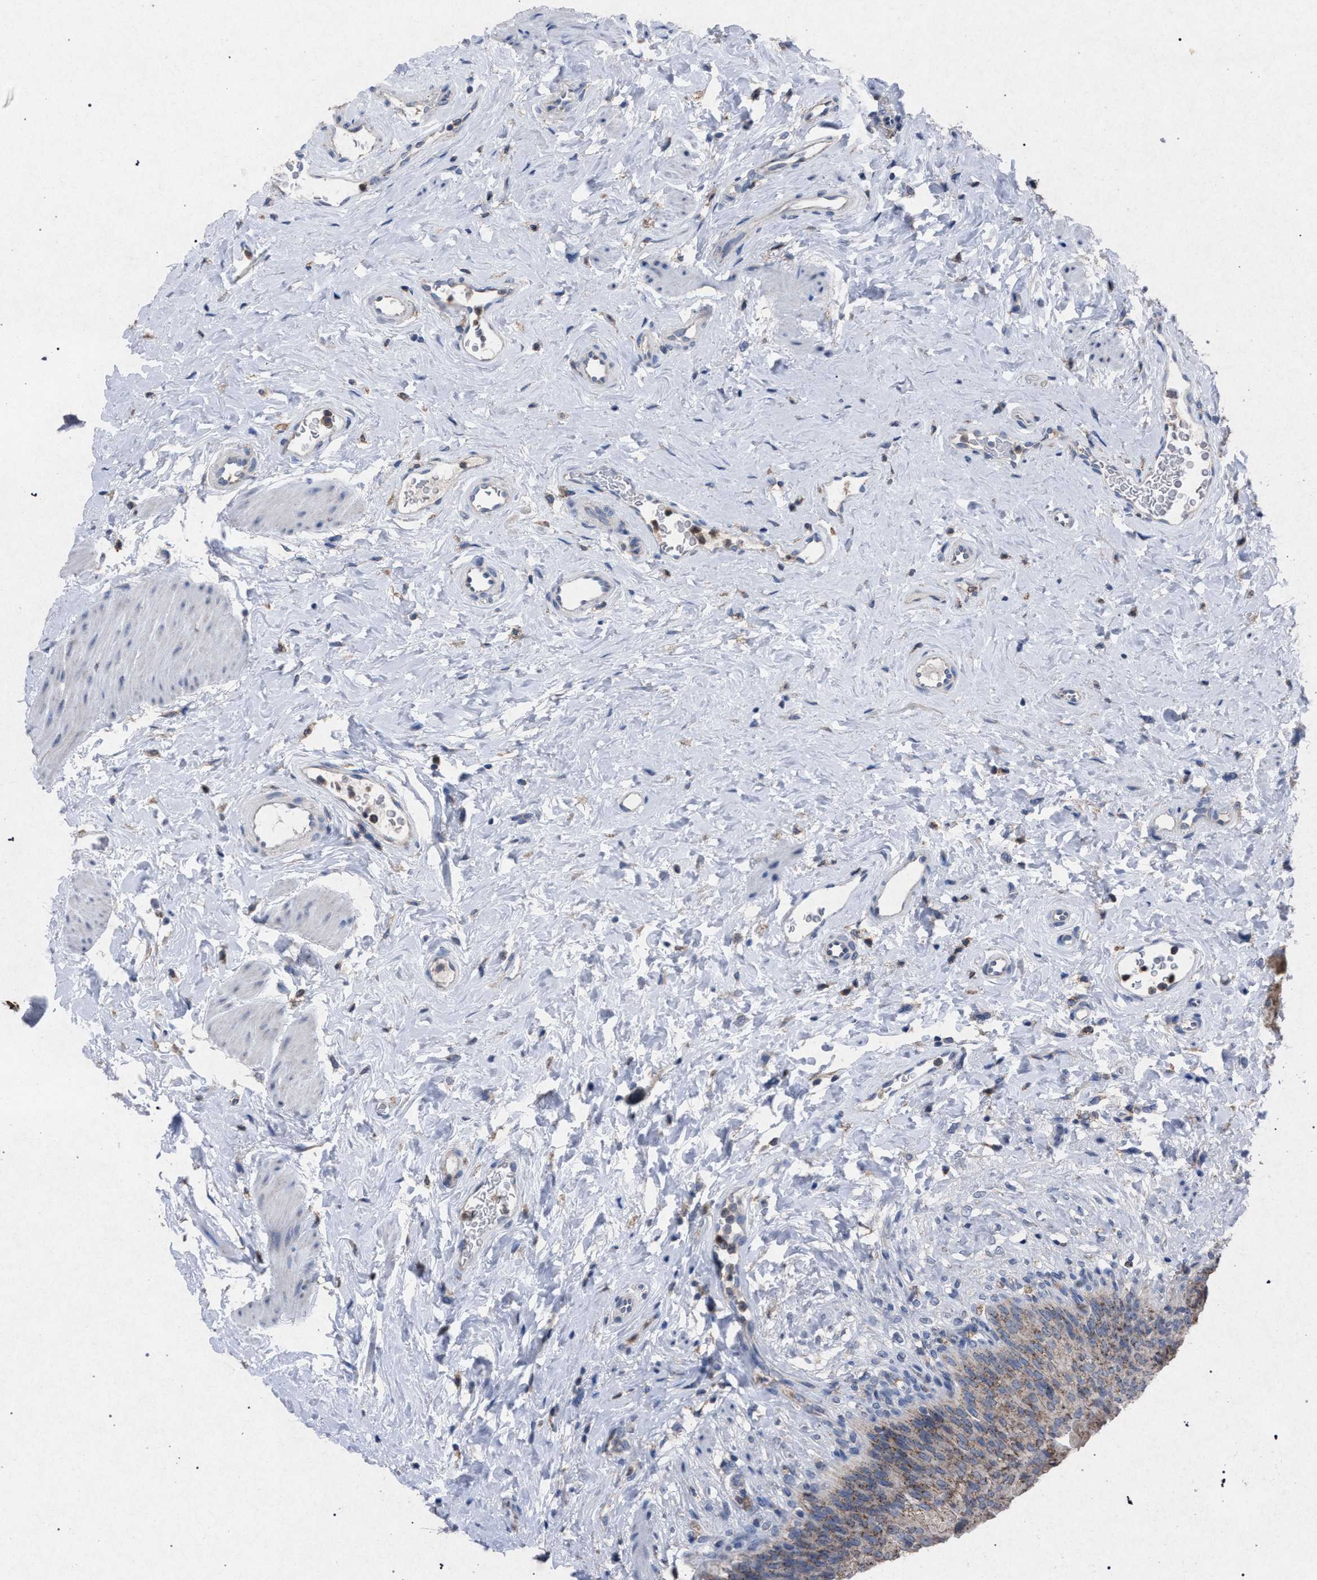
{"staining": {"intensity": "moderate", "quantity": ">75%", "location": "cytoplasmic/membranous"}, "tissue": "urinary bladder", "cell_type": "Urothelial cells", "image_type": "normal", "snomed": [{"axis": "morphology", "description": "Normal tissue, NOS"}, {"axis": "topography", "description": "Urinary bladder"}], "caption": "A medium amount of moderate cytoplasmic/membranous positivity is appreciated in approximately >75% of urothelial cells in normal urinary bladder.", "gene": "HSD17B4", "patient": {"sex": "female", "age": 79}}